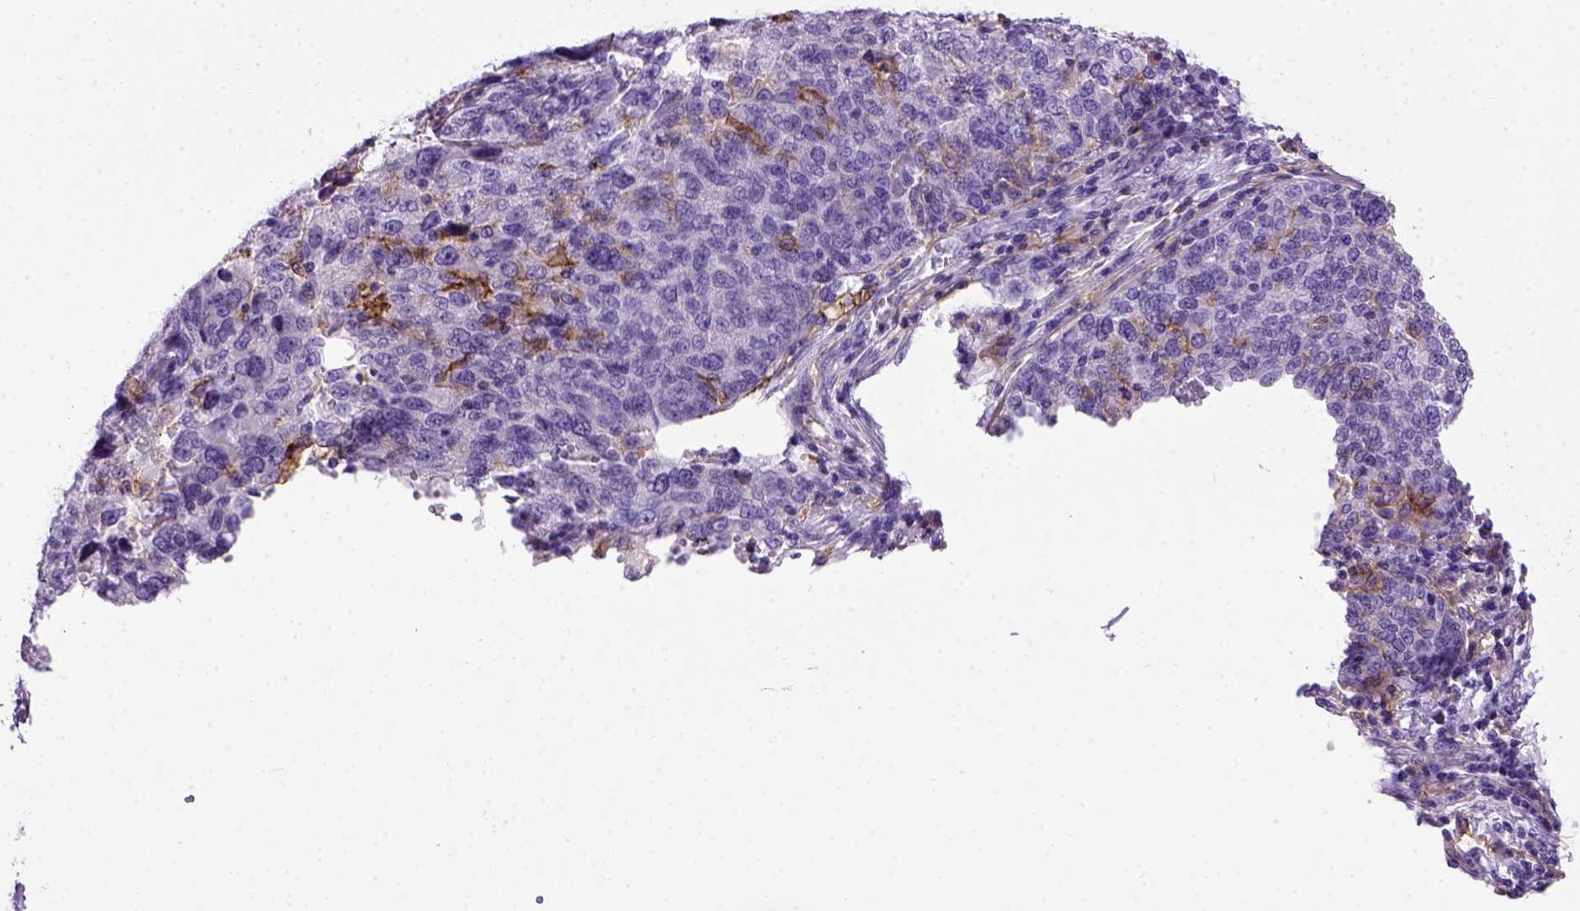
{"staining": {"intensity": "negative", "quantity": "none", "location": "none"}, "tissue": "ovarian cancer", "cell_type": "Tumor cells", "image_type": "cancer", "snomed": [{"axis": "morphology", "description": "Carcinoma, endometroid"}, {"axis": "topography", "description": "Ovary"}], "caption": "Histopathology image shows no significant protein expression in tumor cells of endometroid carcinoma (ovarian).", "gene": "ITGAX", "patient": {"sex": "female", "age": 58}}